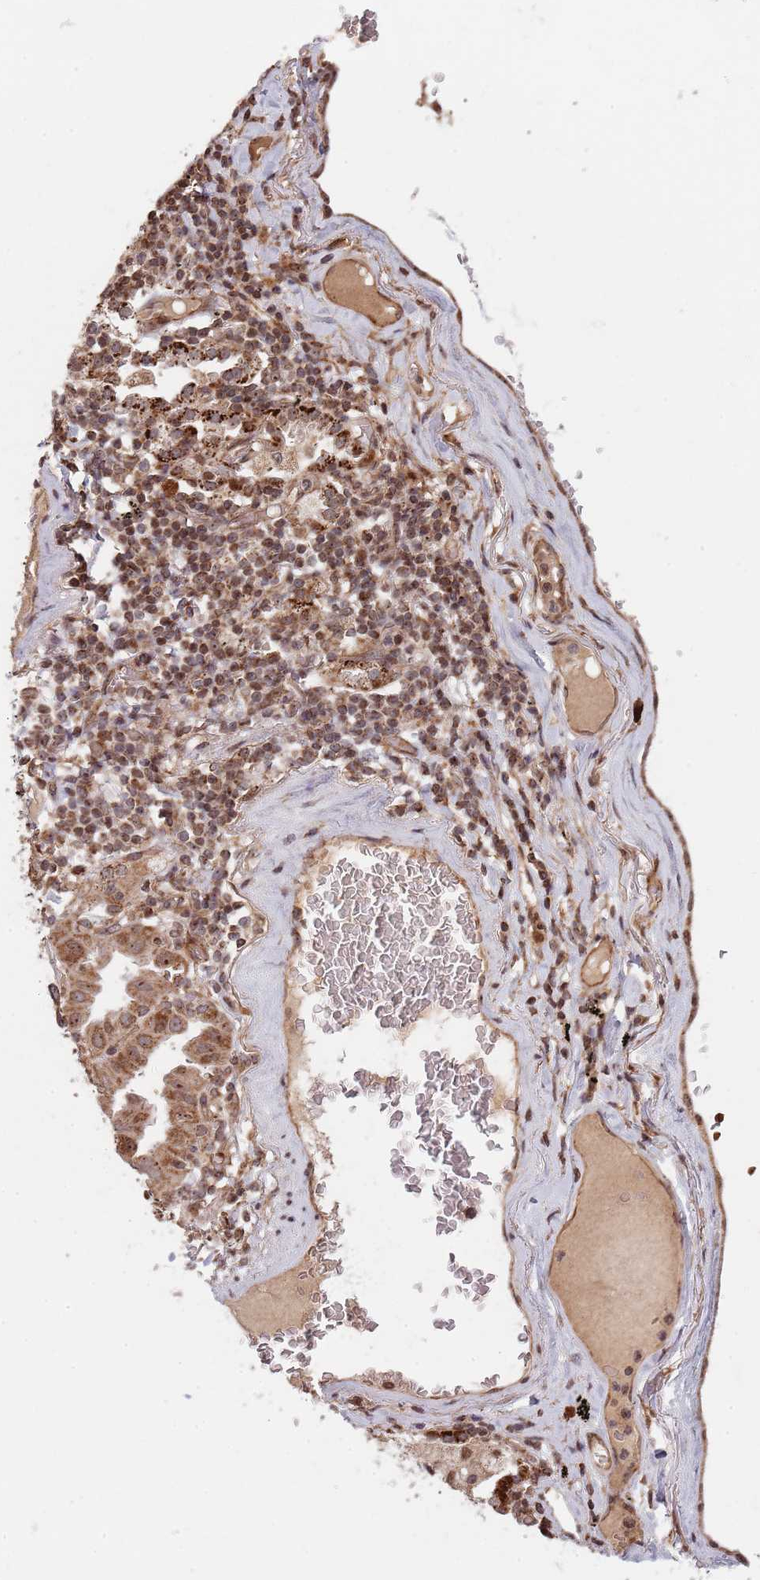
{"staining": {"intensity": "moderate", "quantity": ">75%", "location": "cytoplasmic/membranous"}, "tissue": "lung cancer", "cell_type": "Tumor cells", "image_type": "cancer", "snomed": [{"axis": "morphology", "description": "Adenocarcinoma, NOS"}, {"axis": "topography", "description": "Lung"}], "caption": "IHC (DAB (3,3'-diaminobenzidine)) staining of human lung adenocarcinoma shows moderate cytoplasmic/membranous protein expression in approximately >75% of tumor cells.", "gene": "DCHS1", "patient": {"sex": "male", "age": 64}}